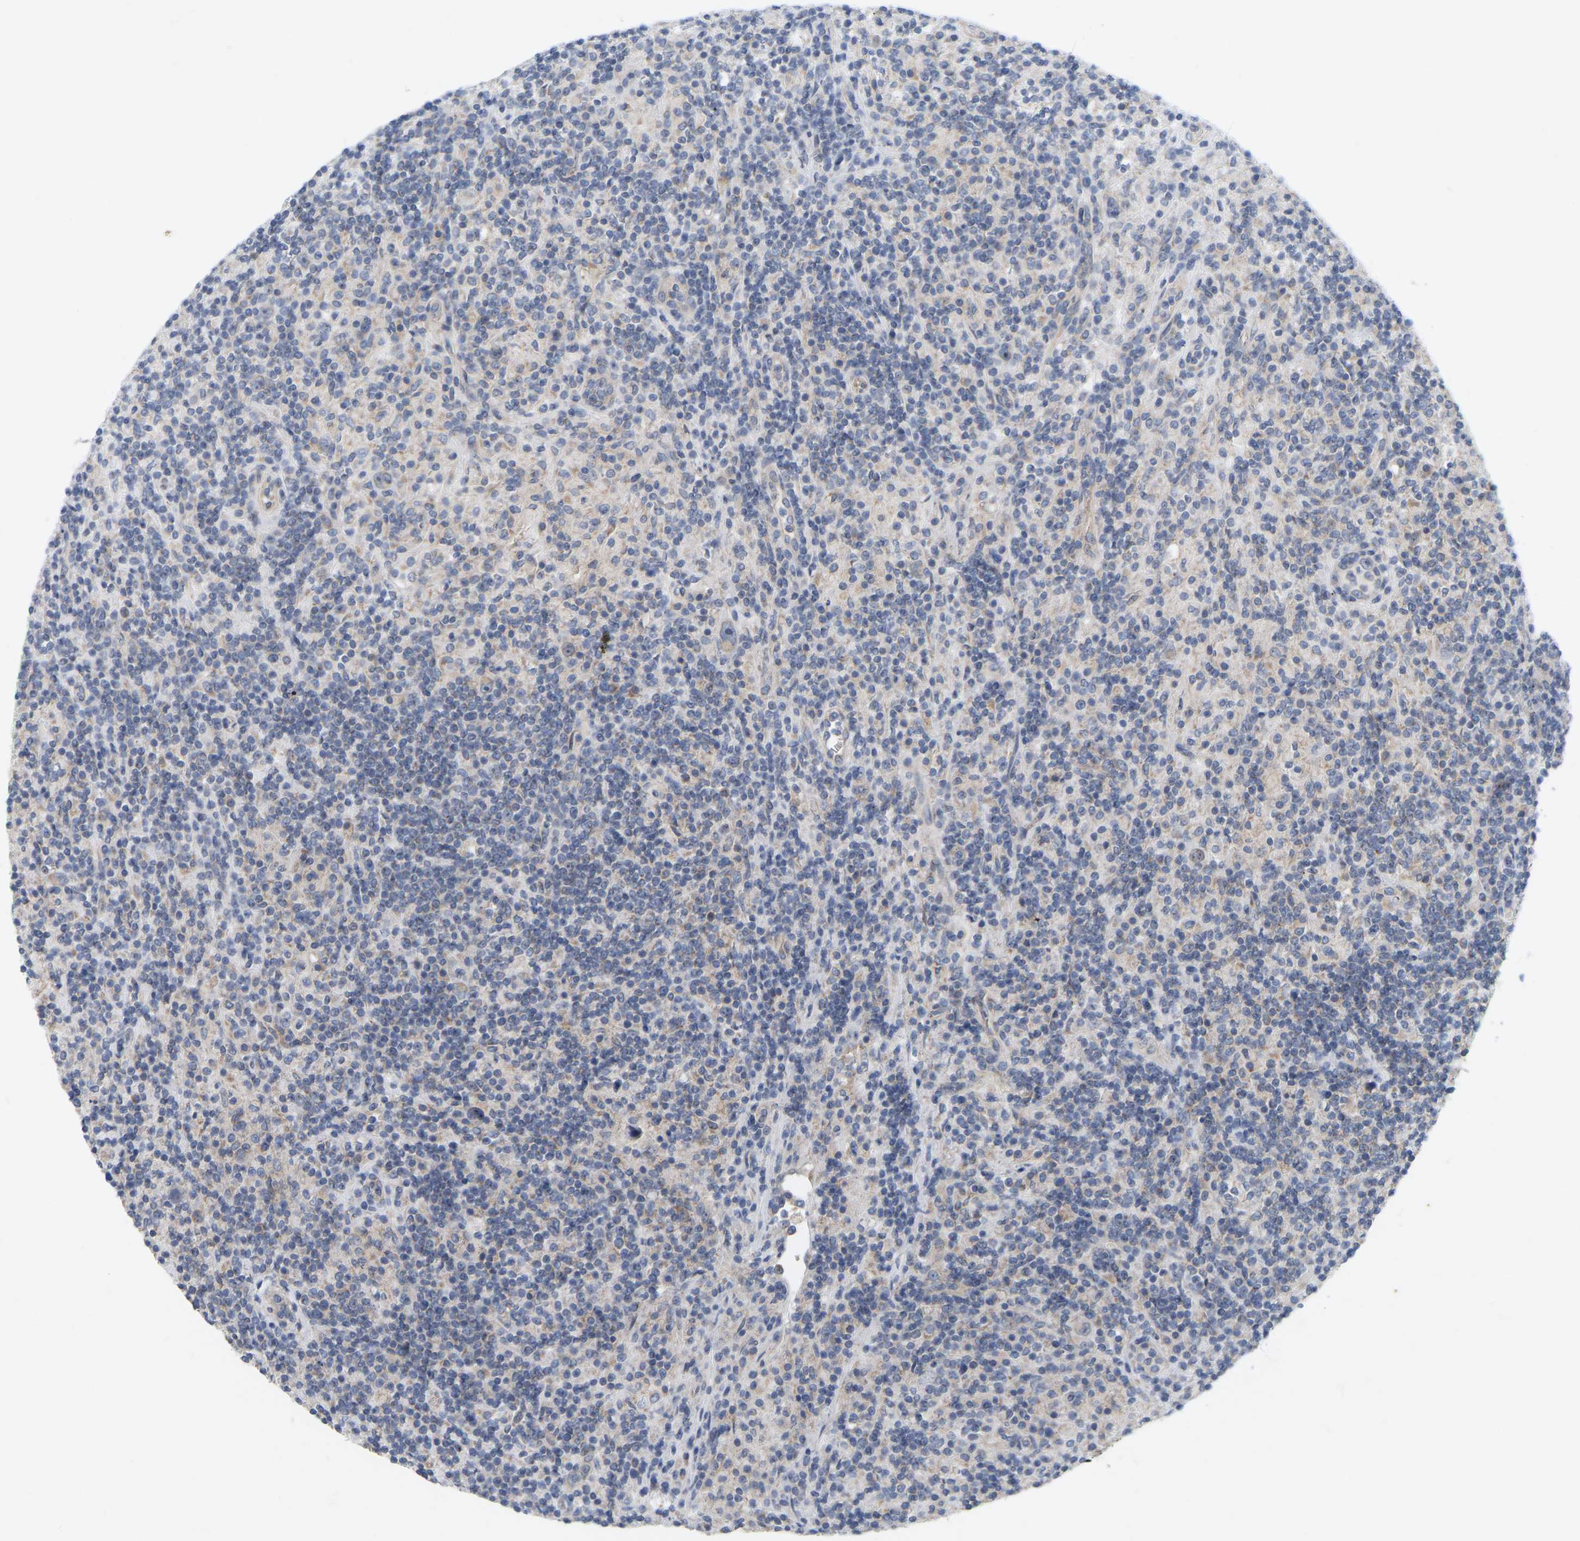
{"staining": {"intensity": "negative", "quantity": "none", "location": "none"}, "tissue": "lymphoma", "cell_type": "Tumor cells", "image_type": "cancer", "snomed": [{"axis": "morphology", "description": "Hodgkin's disease, NOS"}, {"axis": "topography", "description": "Lymph node"}], "caption": "The immunohistochemistry (IHC) photomicrograph has no significant expression in tumor cells of lymphoma tissue. Nuclei are stained in blue.", "gene": "MINDY4", "patient": {"sex": "male", "age": 70}}